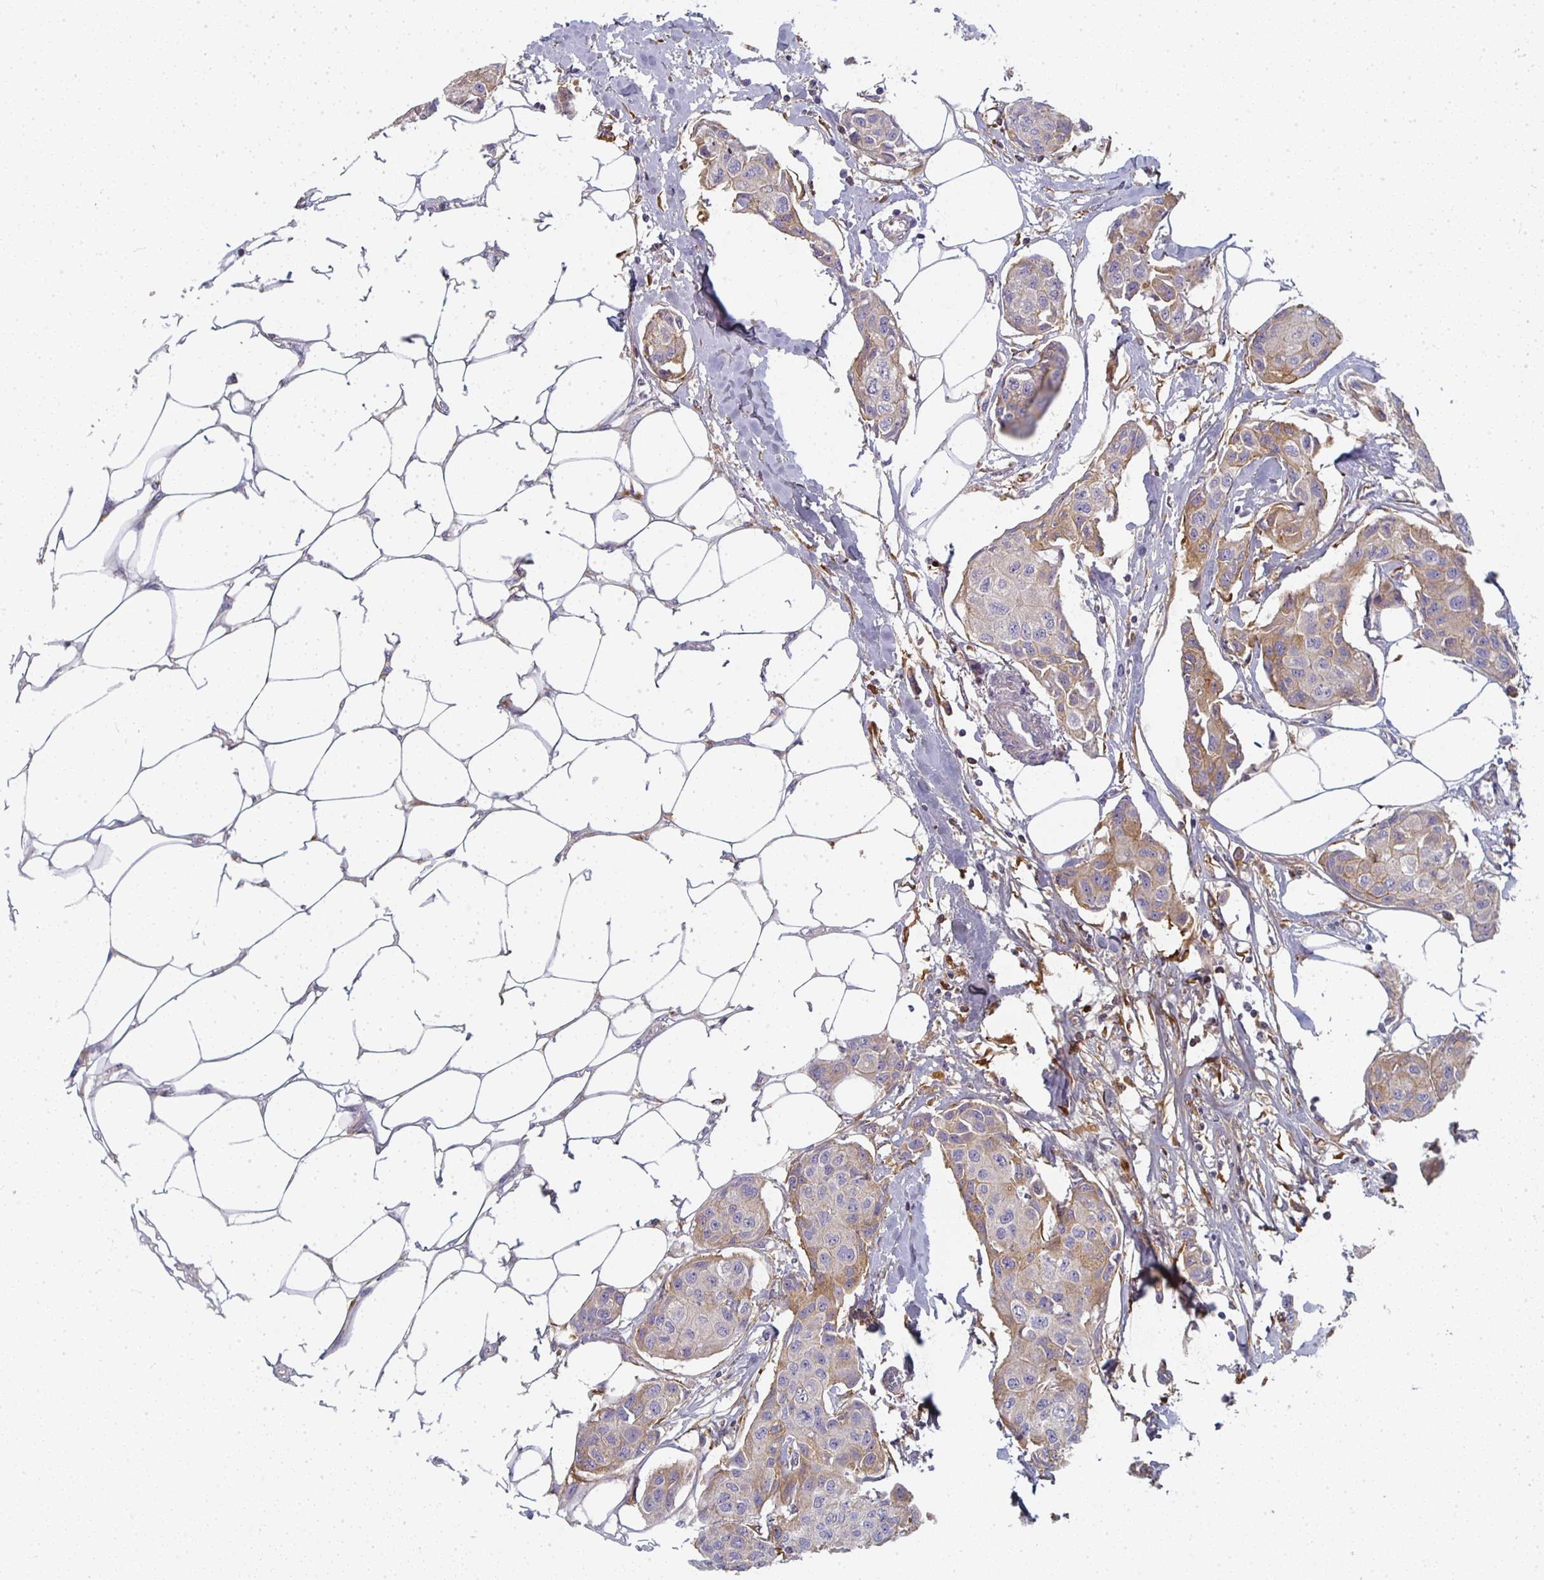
{"staining": {"intensity": "weak", "quantity": "<25%", "location": "cytoplasmic/membranous"}, "tissue": "breast cancer", "cell_type": "Tumor cells", "image_type": "cancer", "snomed": [{"axis": "morphology", "description": "Duct carcinoma"}, {"axis": "topography", "description": "Breast"}, {"axis": "topography", "description": "Lymph node"}], "caption": "A high-resolution histopathology image shows immunohistochemistry staining of breast infiltrating ductal carcinoma, which shows no significant staining in tumor cells.", "gene": "CTHRC1", "patient": {"sex": "female", "age": 80}}